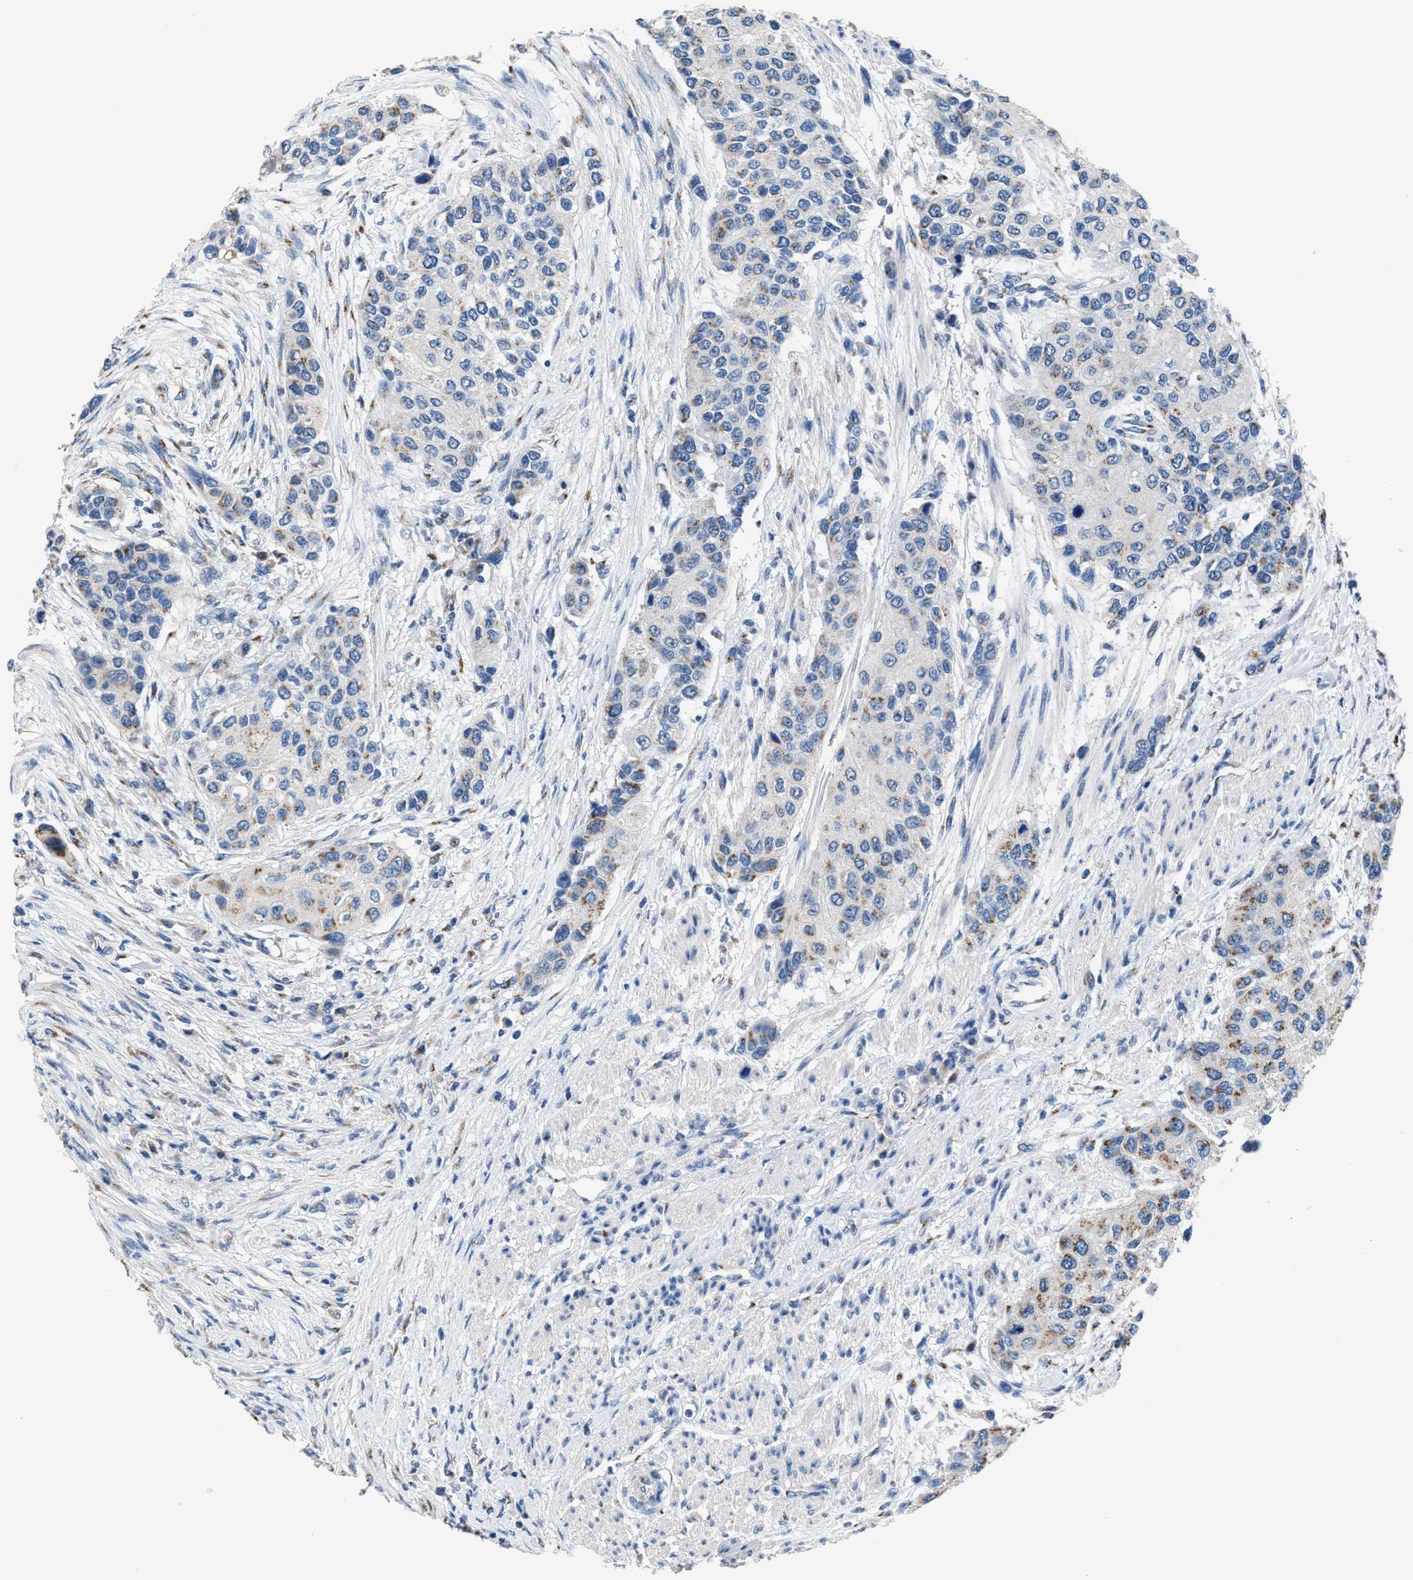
{"staining": {"intensity": "moderate", "quantity": "<25%", "location": "cytoplasmic/membranous"}, "tissue": "urothelial cancer", "cell_type": "Tumor cells", "image_type": "cancer", "snomed": [{"axis": "morphology", "description": "Urothelial carcinoma, High grade"}, {"axis": "topography", "description": "Urinary bladder"}], "caption": "The histopathology image shows staining of urothelial cancer, revealing moderate cytoplasmic/membranous protein positivity (brown color) within tumor cells.", "gene": "GOLM1", "patient": {"sex": "female", "age": 56}}